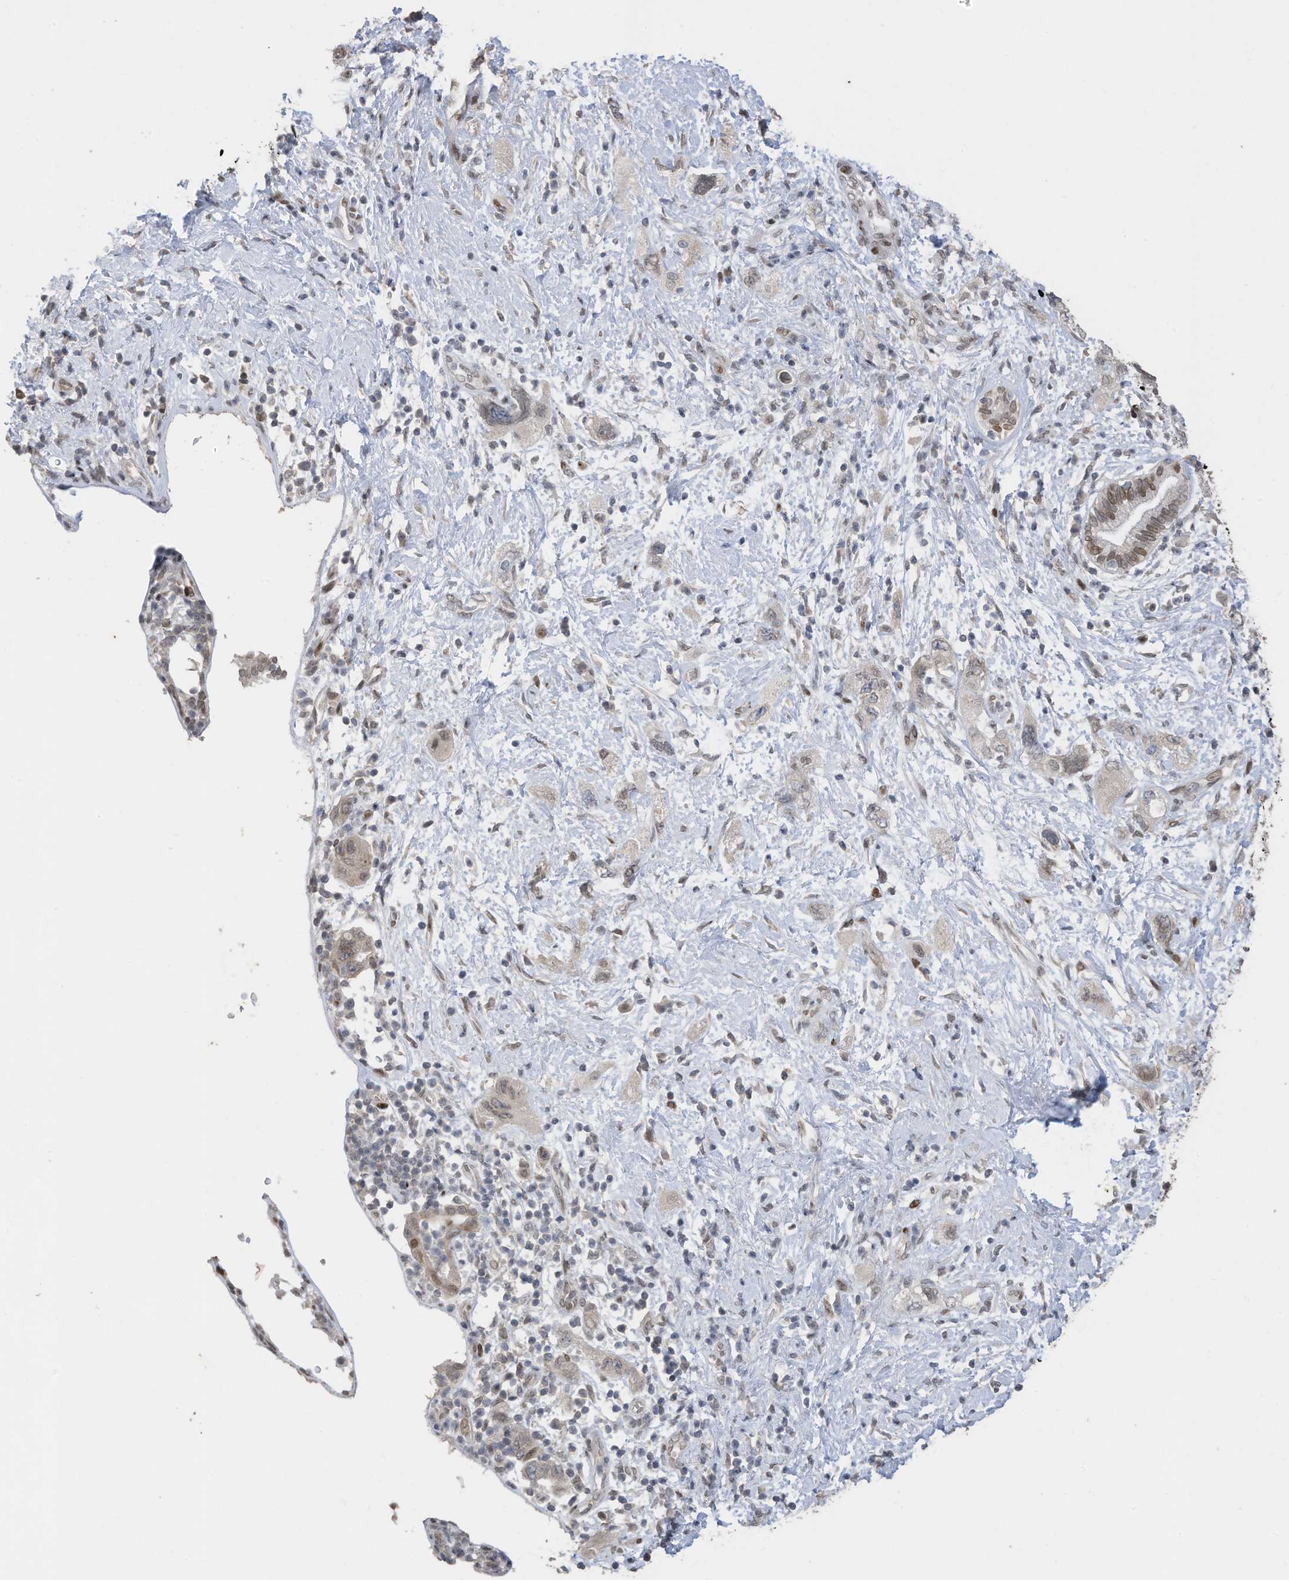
{"staining": {"intensity": "weak", "quantity": ">75%", "location": "nuclear"}, "tissue": "pancreatic cancer", "cell_type": "Tumor cells", "image_type": "cancer", "snomed": [{"axis": "morphology", "description": "Adenocarcinoma, NOS"}, {"axis": "topography", "description": "Pancreas"}], "caption": "This photomicrograph reveals immunohistochemistry staining of pancreatic cancer (adenocarcinoma), with low weak nuclear positivity in approximately >75% of tumor cells.", "gene": "RABL3", "patient": {"sex": "female", "age": 73}}